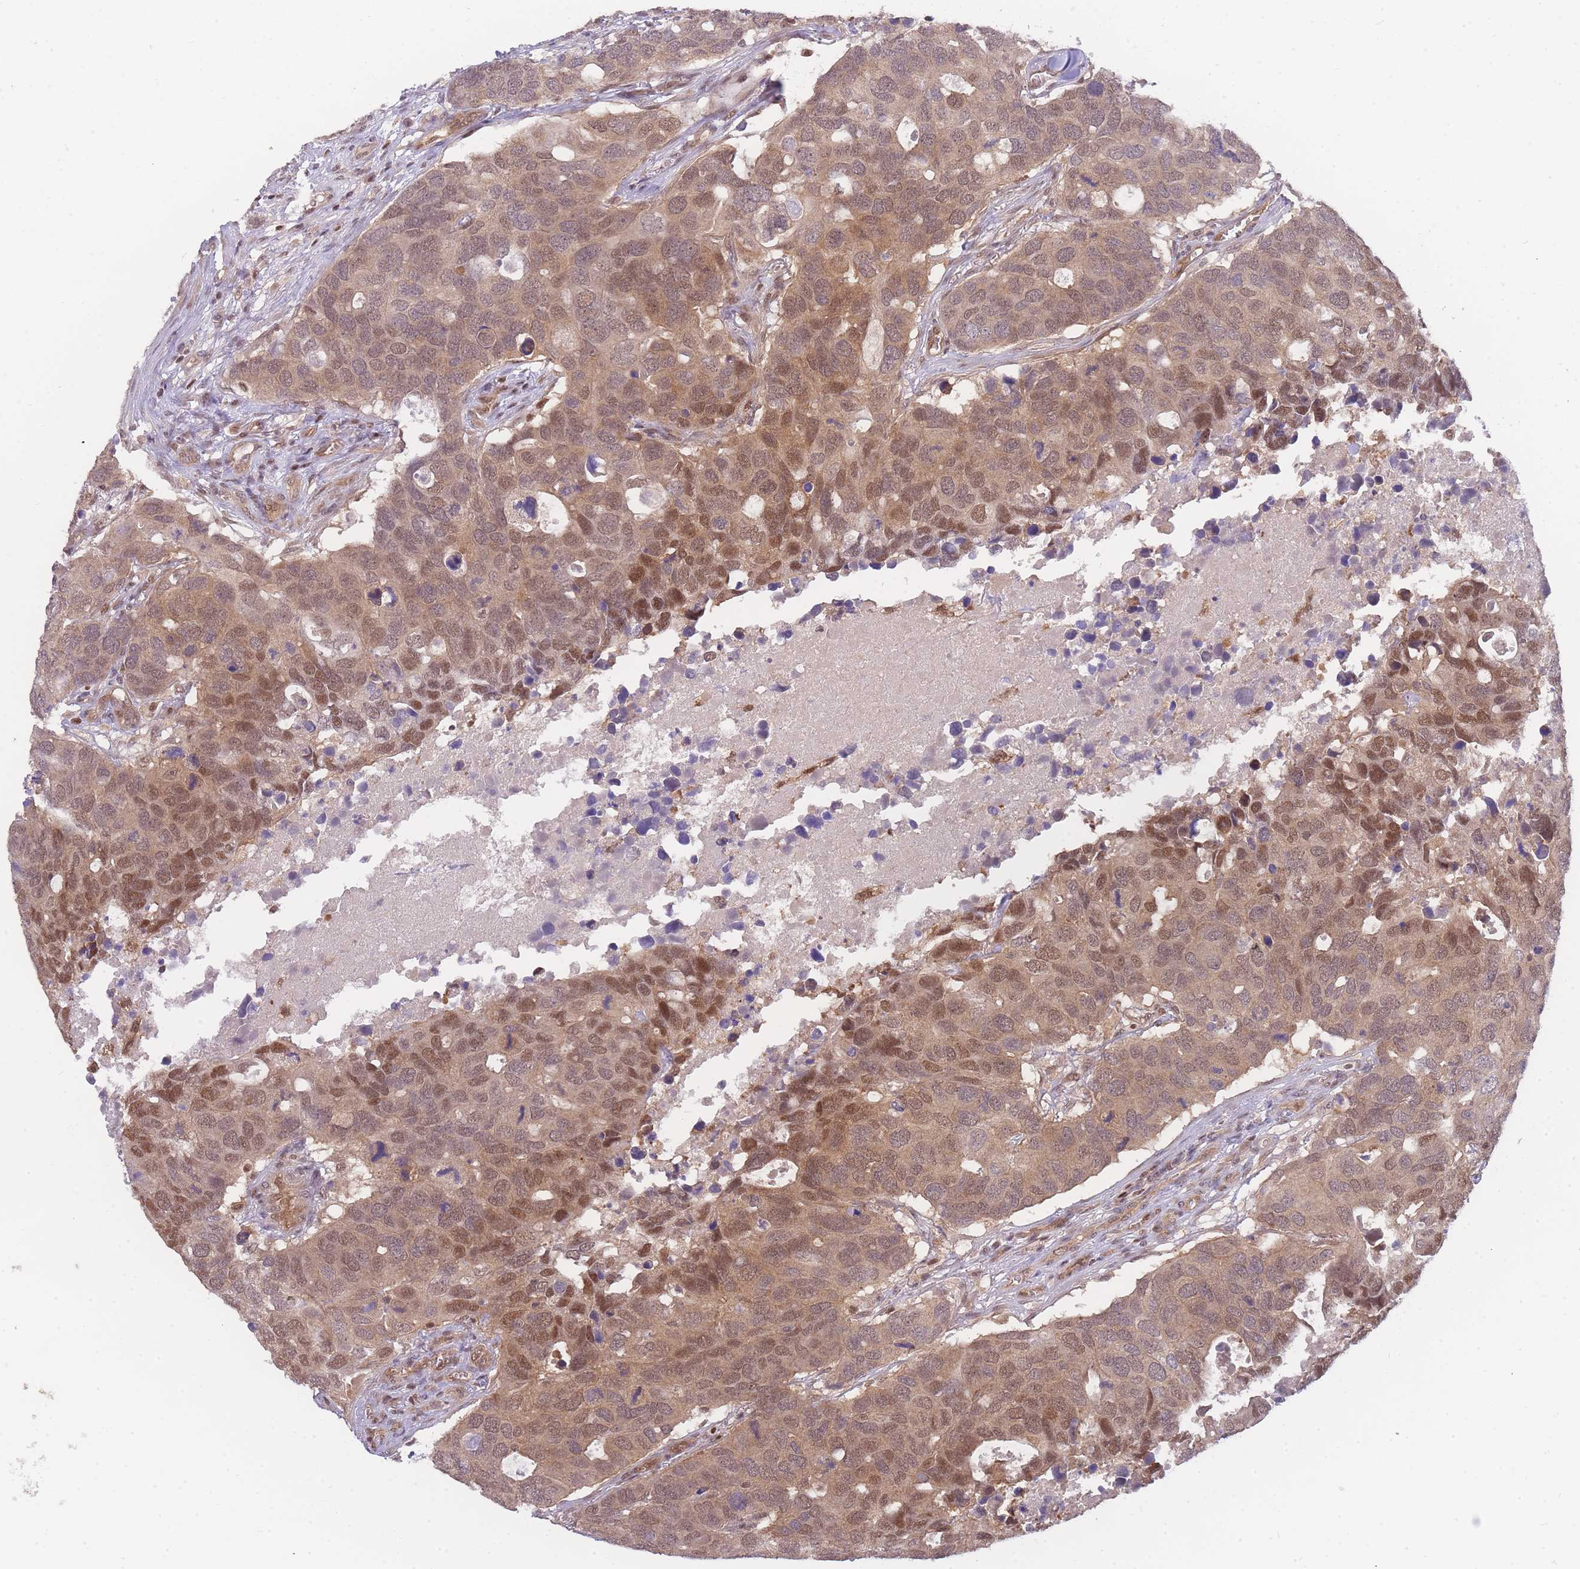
{"staining": {"intensity": "moderate", "quantity": ">75%", "location": "cytoplasmic/membranous,nuclear"}, "tissue": "breast cancer", "cell_type": "Tumor cells", "image_type": "cancer", "snomed": [{"axis": "morphology", "description": "Duct carcinoma"}, {"axis": "topography", "description": "Breast"}], "caption": "Protein staining by immunohistochemistry shows moderate cytoplasmic/membranous and nuclear staining in about >75% of tumor cells in intraductal carcinoma (breast).", "gene": "KIAA1191", "patient": {"sex": "female", "age": 83}}